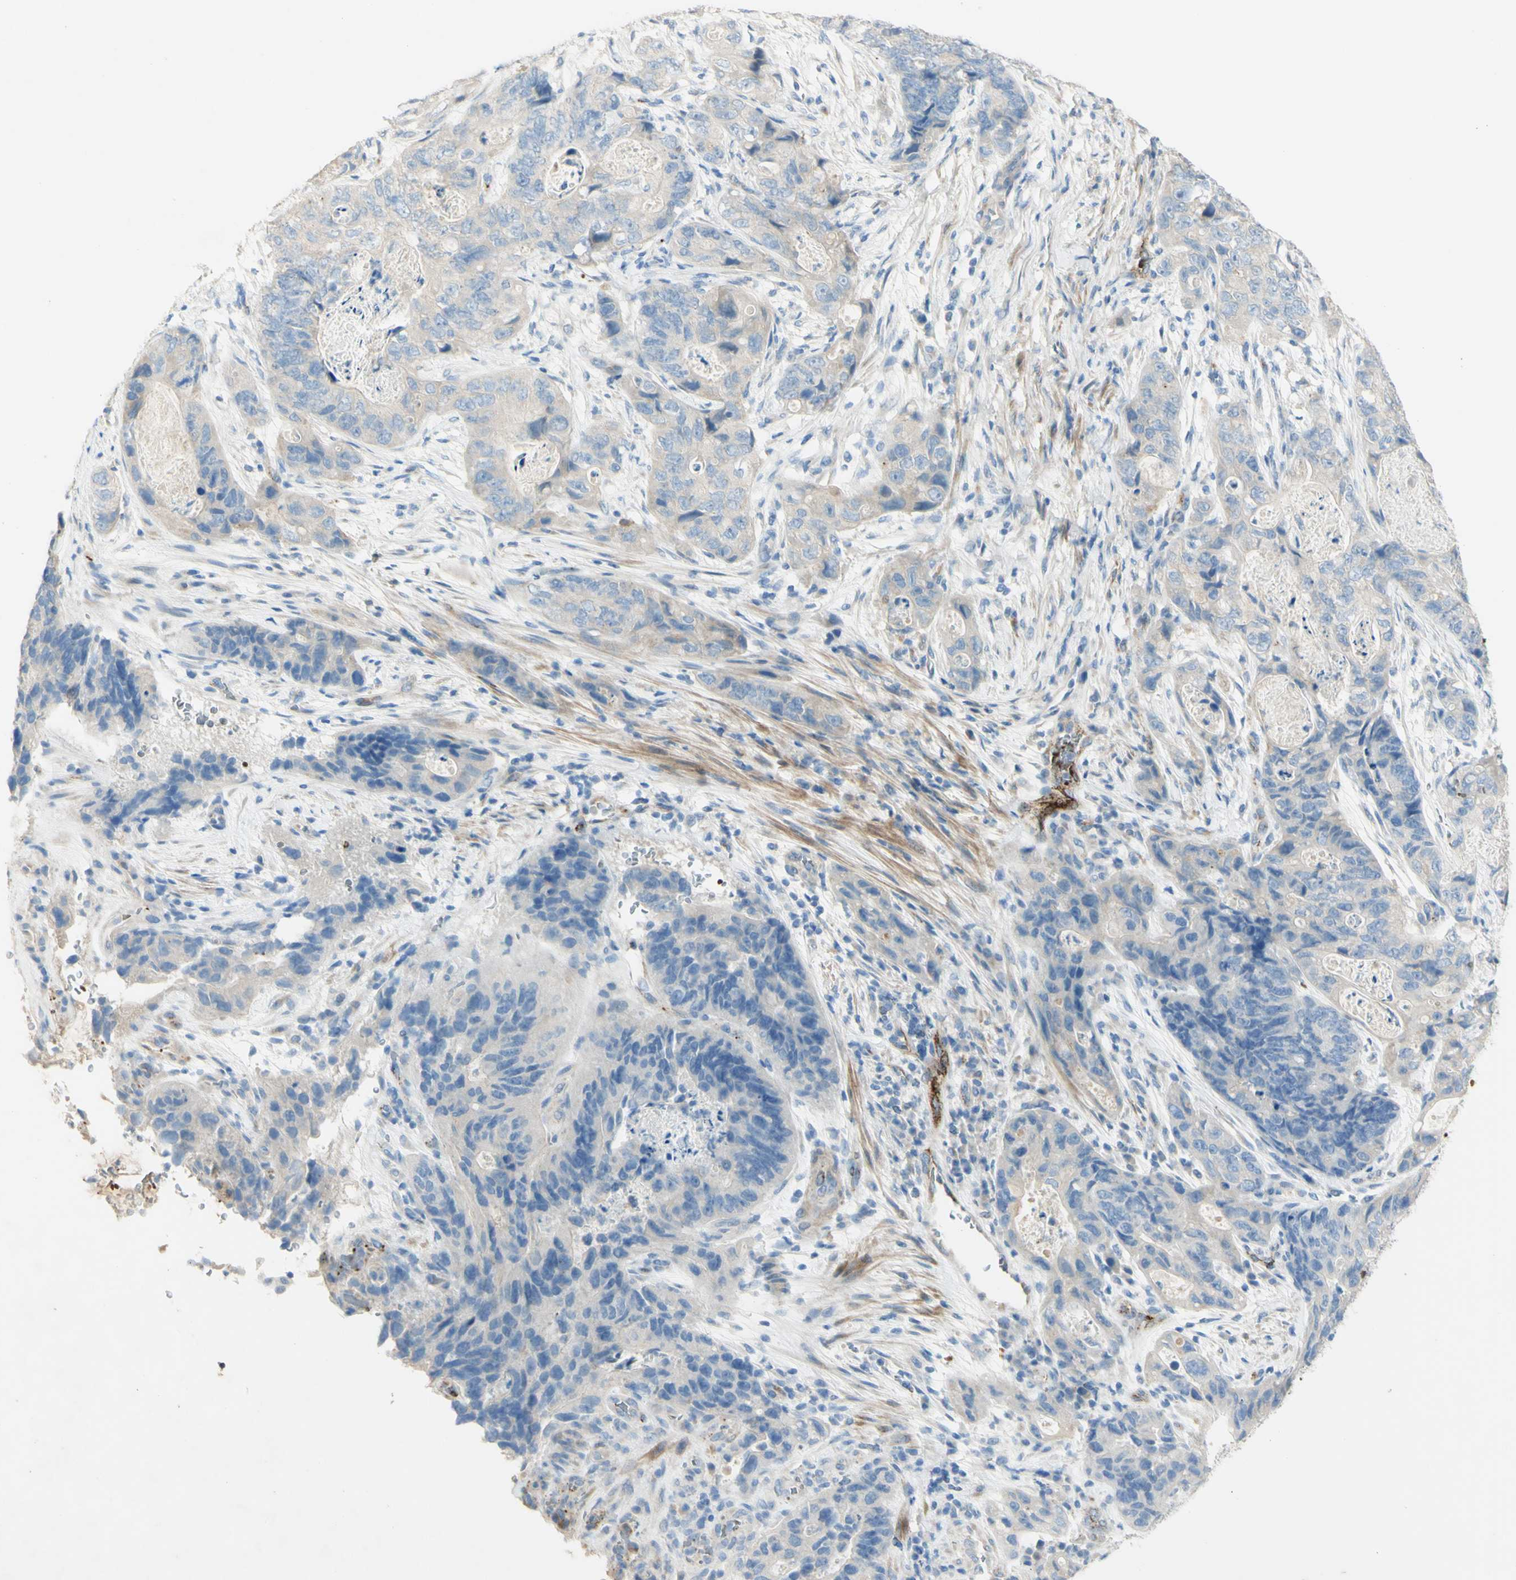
{"staining": {"intensity": "weak", "quantity": "<25%", "location": "cytoplasmic/membranous"}, "tissue": "stomach cancer", "cell_type": "Tumor cells", "image_type": "cancer", "snomed": [{"axis": "morphology", "description": "Adenocarcinoma, NOS"}, {"axis": "topography", "description": "Stomach"}], "caption": "Tumor cells show no significant protein expression in stomach cancer.", "gene": "GAN", "patient": {"sex": "female", "age": 89}}